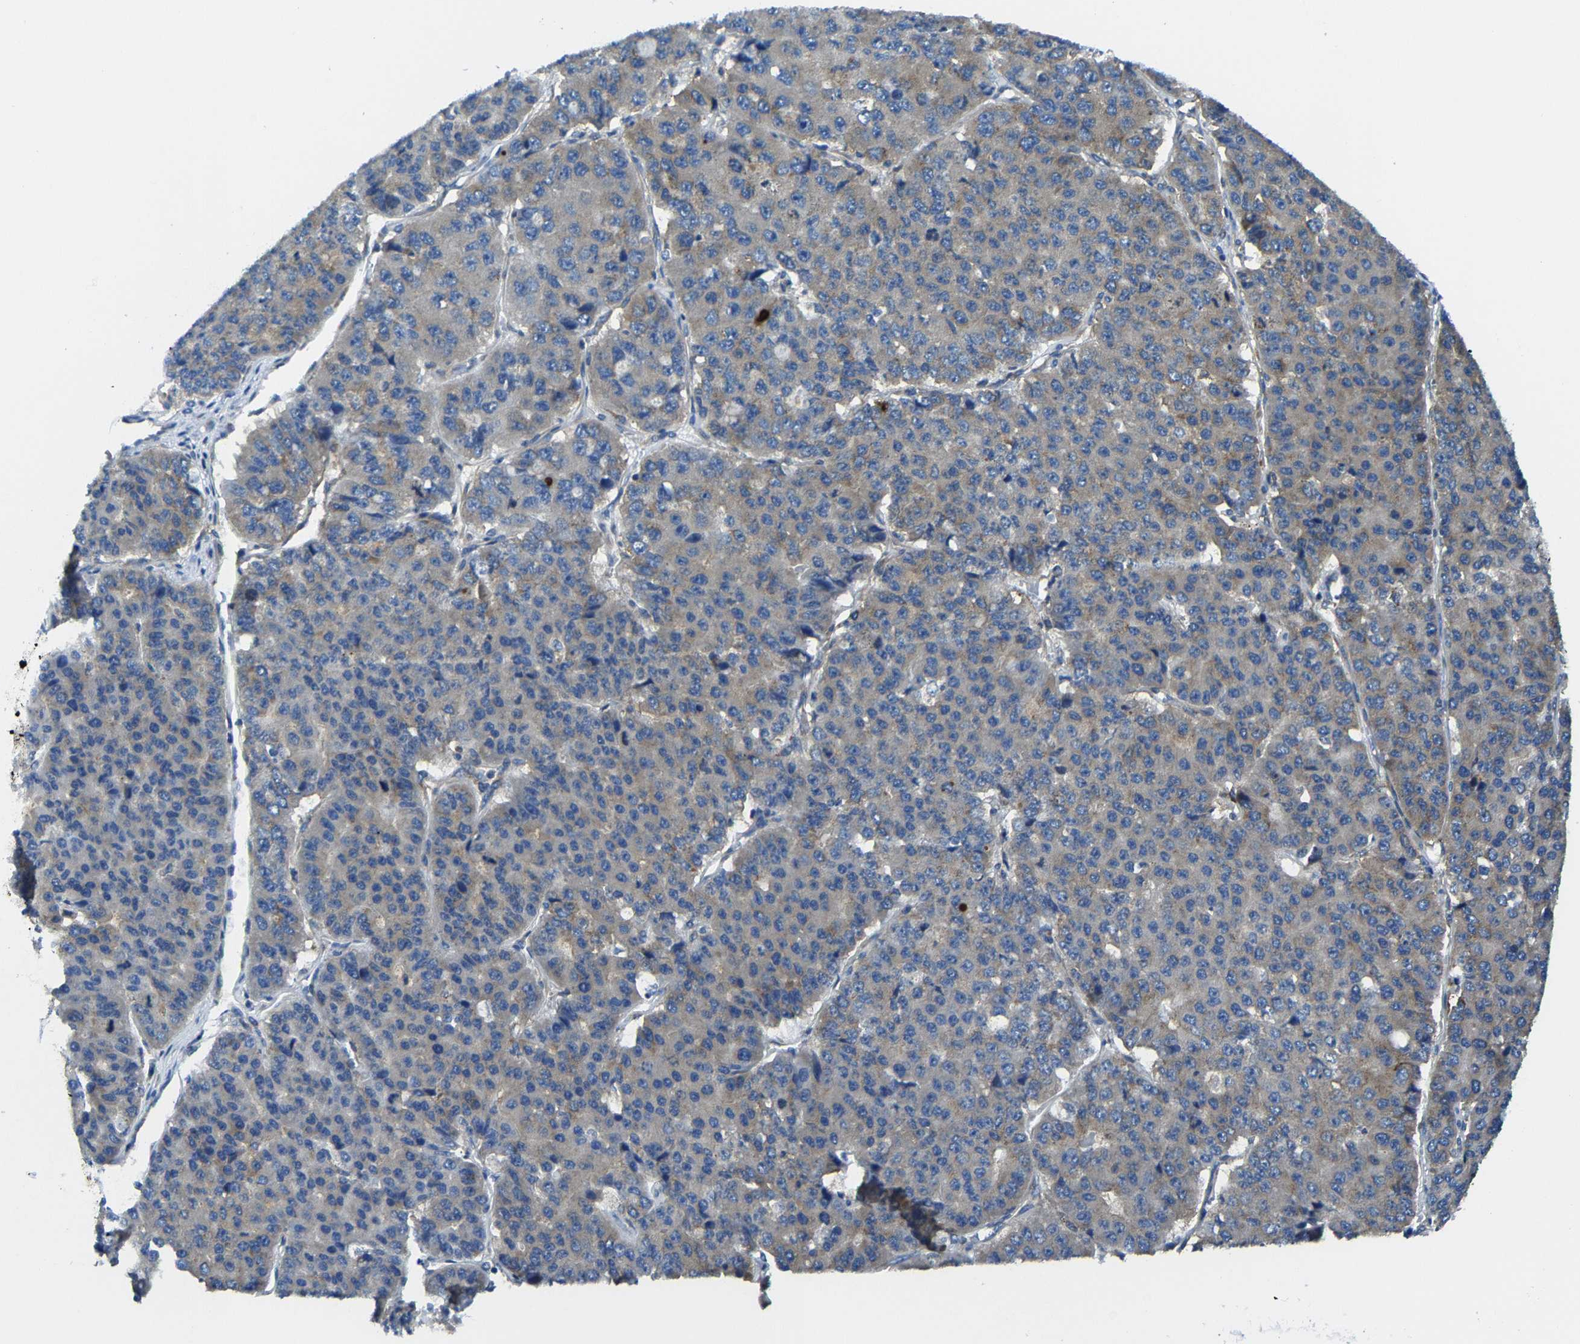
{"staining": {"intensity": "weak", "quantity": "25%-75%", "location": "cytoplasmic/membranous"}, "tissue": "pancreatic cancer", "cell_type": "Tumor cells", "image_type": "cancer", "snomed": [{"axis": "morphology", "description": "Adenocarcinoma, NOS"}, {"axis": "topography", "description": "Pancreas"}], "caption": "Immunohistochemical staining of human pancreatic cancer (adenocarcinoma) exhibits low levels of weak cytoplasmic/membranous positivity in approximately 25%-75% of tumor cells.", "gene": "G3BP2", "patient": {"sex": "male", "age": 50}}